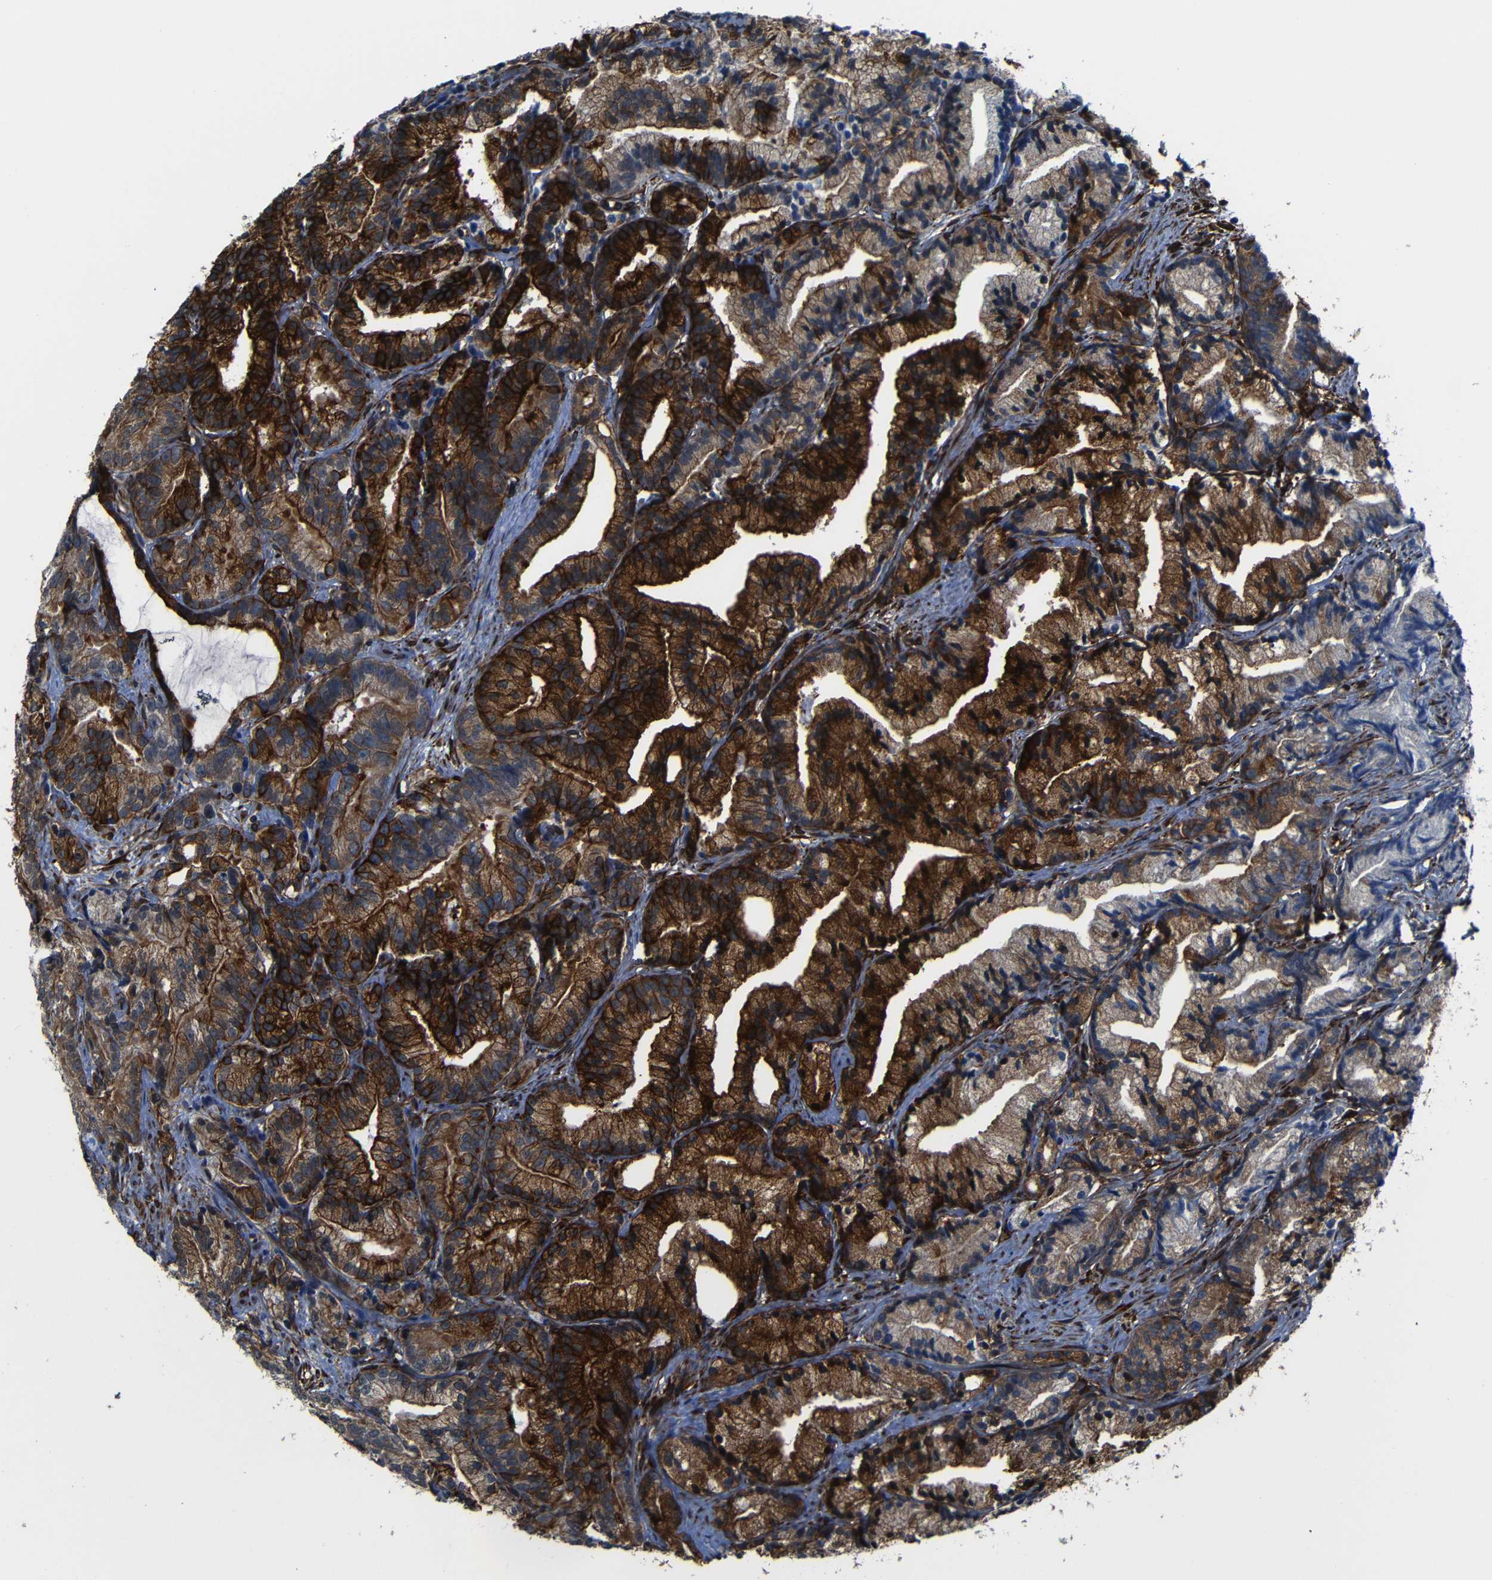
{"staining": {"intensity": "strong", "quantity": "25%-75%", "location": "cytoplasmic/membranous"}, "tissue": "prostate cancer", "cell_type": "Tumor cells", "image_type": "cancer", "snomed": [{"axis": "morphology", "description": "Adenocarcinoma, Low grade"}, {"axis": "topography", "description": "Prostate"}], "caption": "This image reveals adenocarcinoma (low-grade) (prostate) stained with immunohistochemistry (IHC) to label a protein in brown. The cytoplasmic/membranous of tumor cells show strong positivity for the protein. Nuclei are counter-stained blue.", "gene": "KIAA0513", "patient": {"sex": "male", "age": 89}}